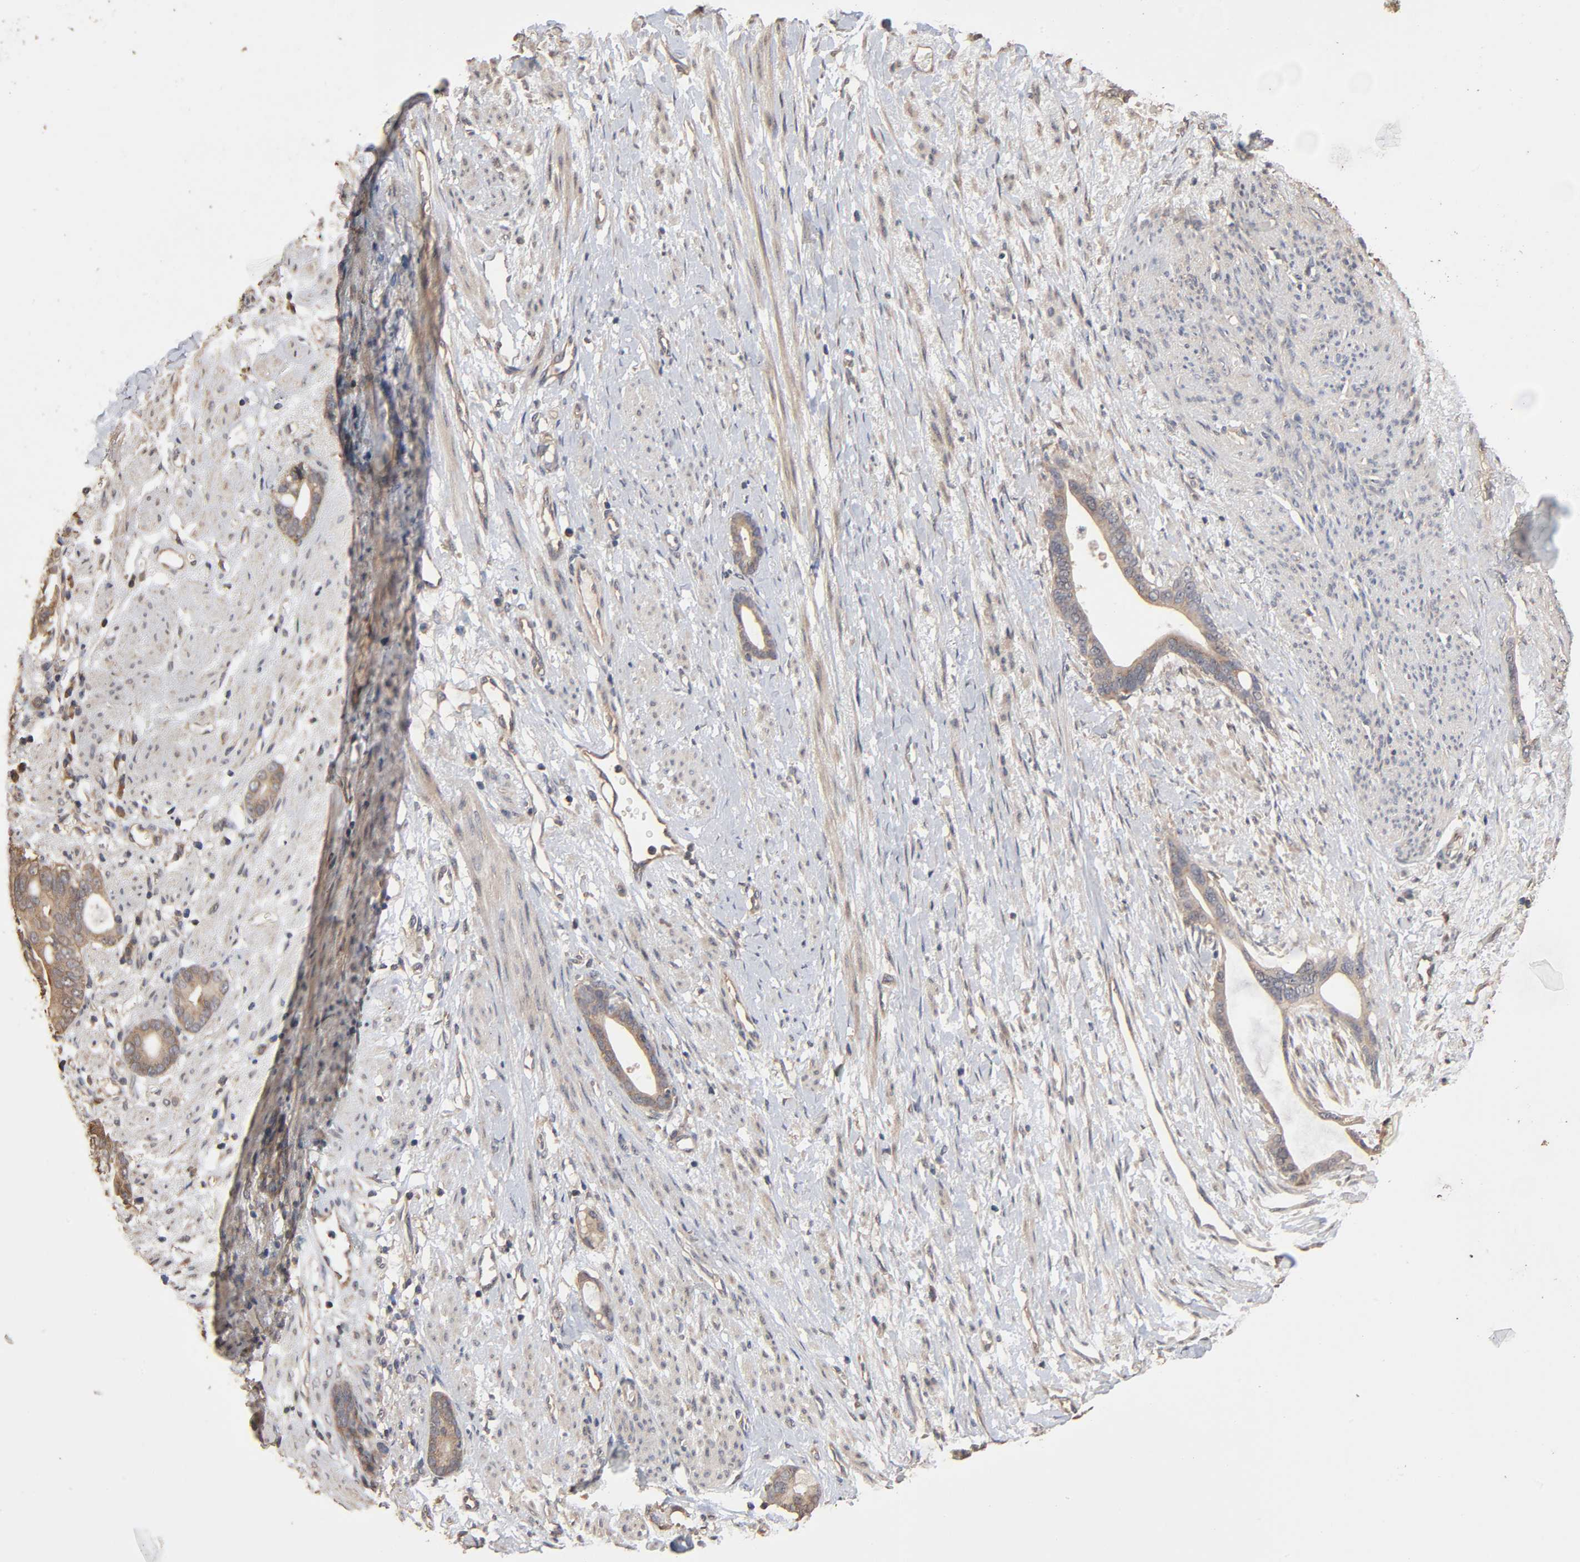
{"staining": {"intensity": "weak", "quantity": ">75%", "location": "cytoplasmic/membranous"}, "tissue": "stomach cancer", "cell_type": "Tumor cells", "image_type": "cancer", "snomed": [{"axis": "morphology", "description": "Adenocarcinoma, NOS"}, {"axis": "topography", "description": "Stomach"}], "caption": "Weak cytoplasmic/membranous positivity is seen in approximately >75% of tumor cells in stomach cancer (adenocarcinoma). (IHC, brightfield microscopy, high magnification).", "gene": "ARHGEF7", "patient": {"sex": "female", "age": 75}}